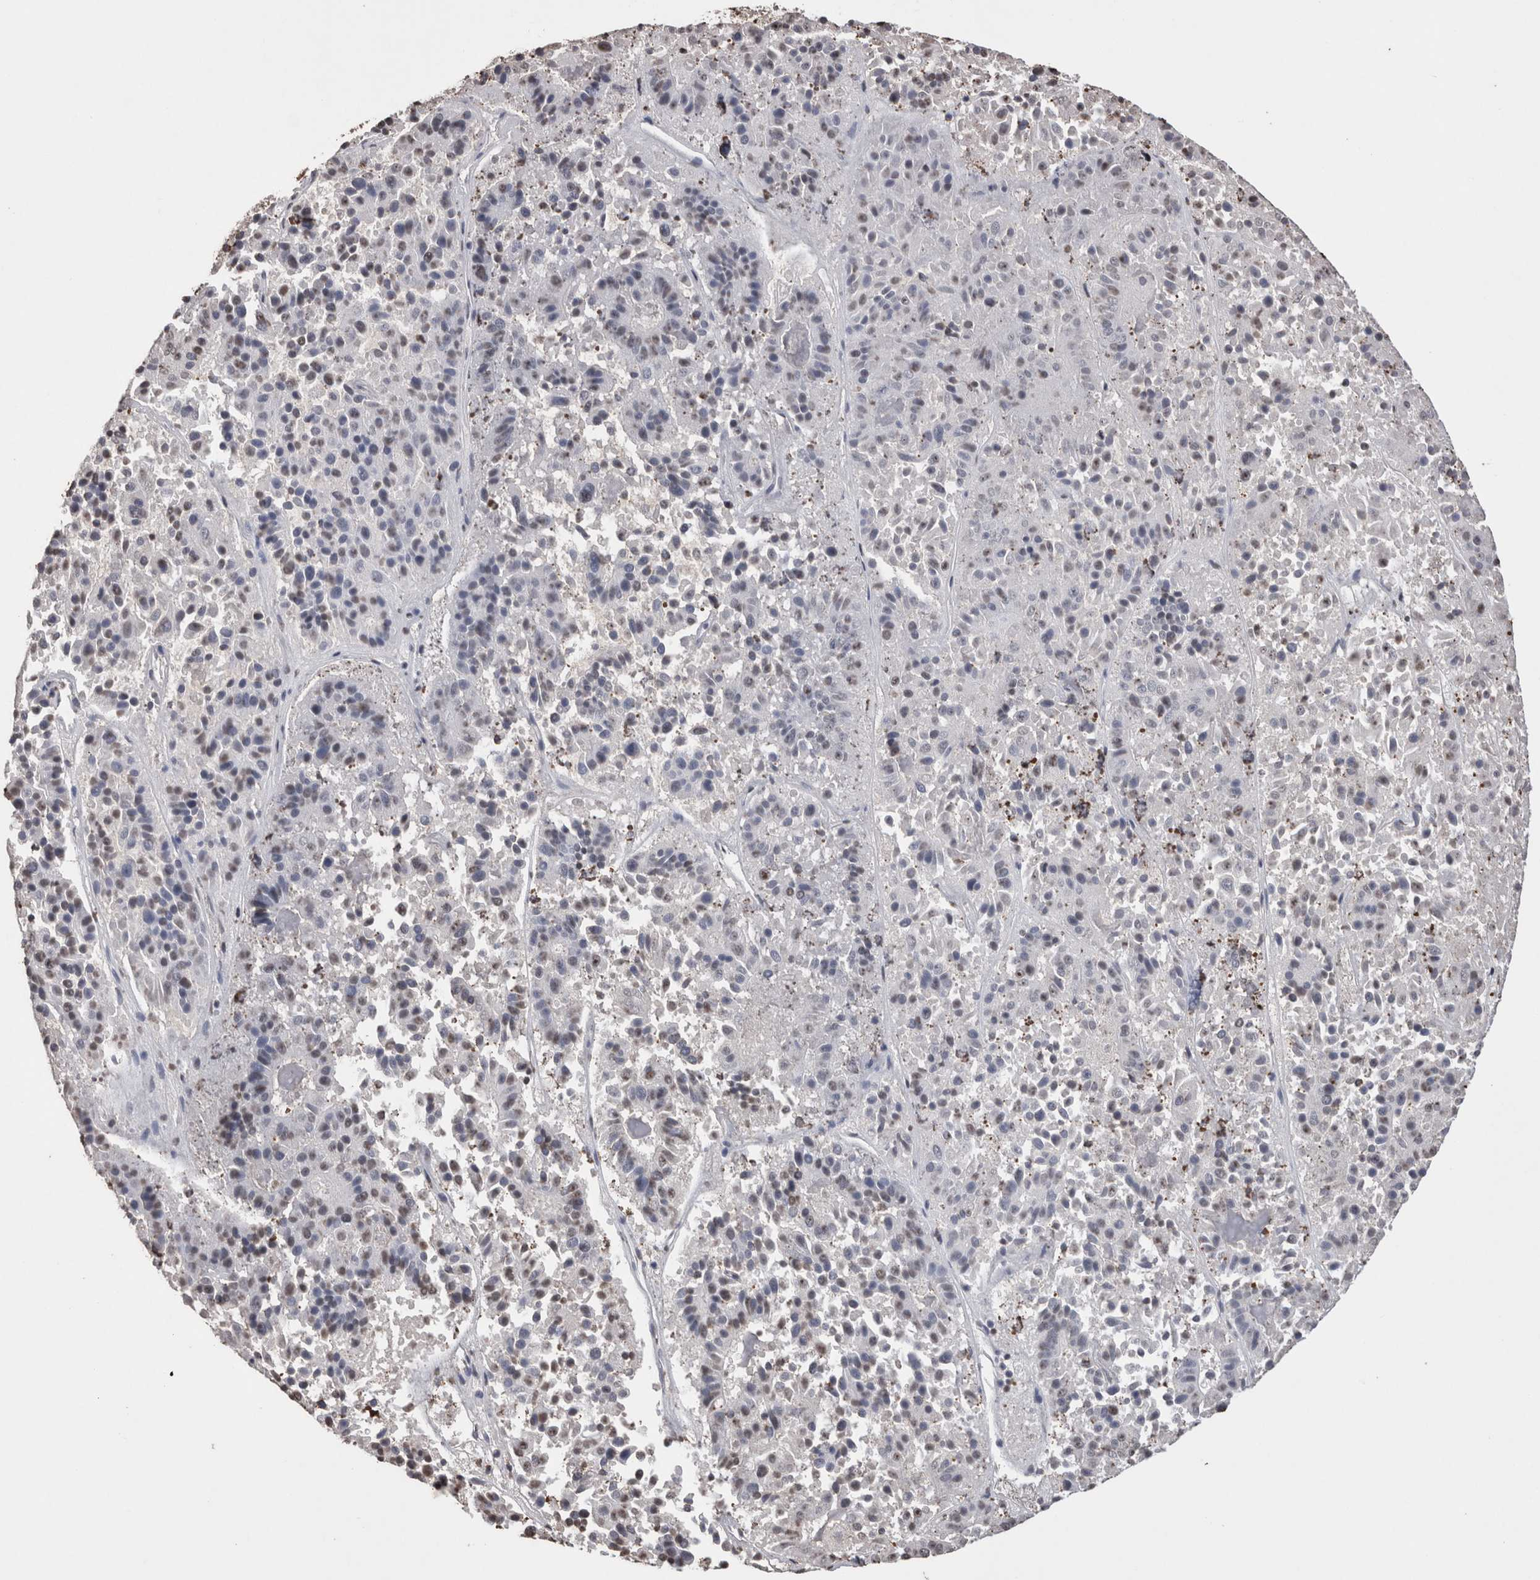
{"staining": {"intensity": "weak", "quantity": "<25%", "location": "nuclear"}, "tissue": "pancreatic cancer", "cell_type": "Tumor cells", "image_type": "cancer", "snomed": [{"axis": "morphology", "description": "Adenocarcinoma, NOS"}, {"axis": "topography", "description": "Pancreas"}], "caption": "IHC of human pancreatic cancer (adenocarcinoma) reveals no expression in tumor cells. The staining is performed using DAB (3,3'-diaminobenzidine) brown chromogen with nuclei counter-stained in using hematoxylin.", "gene": "NTHL1", "patient": {"sex": "male", "age": 50}}